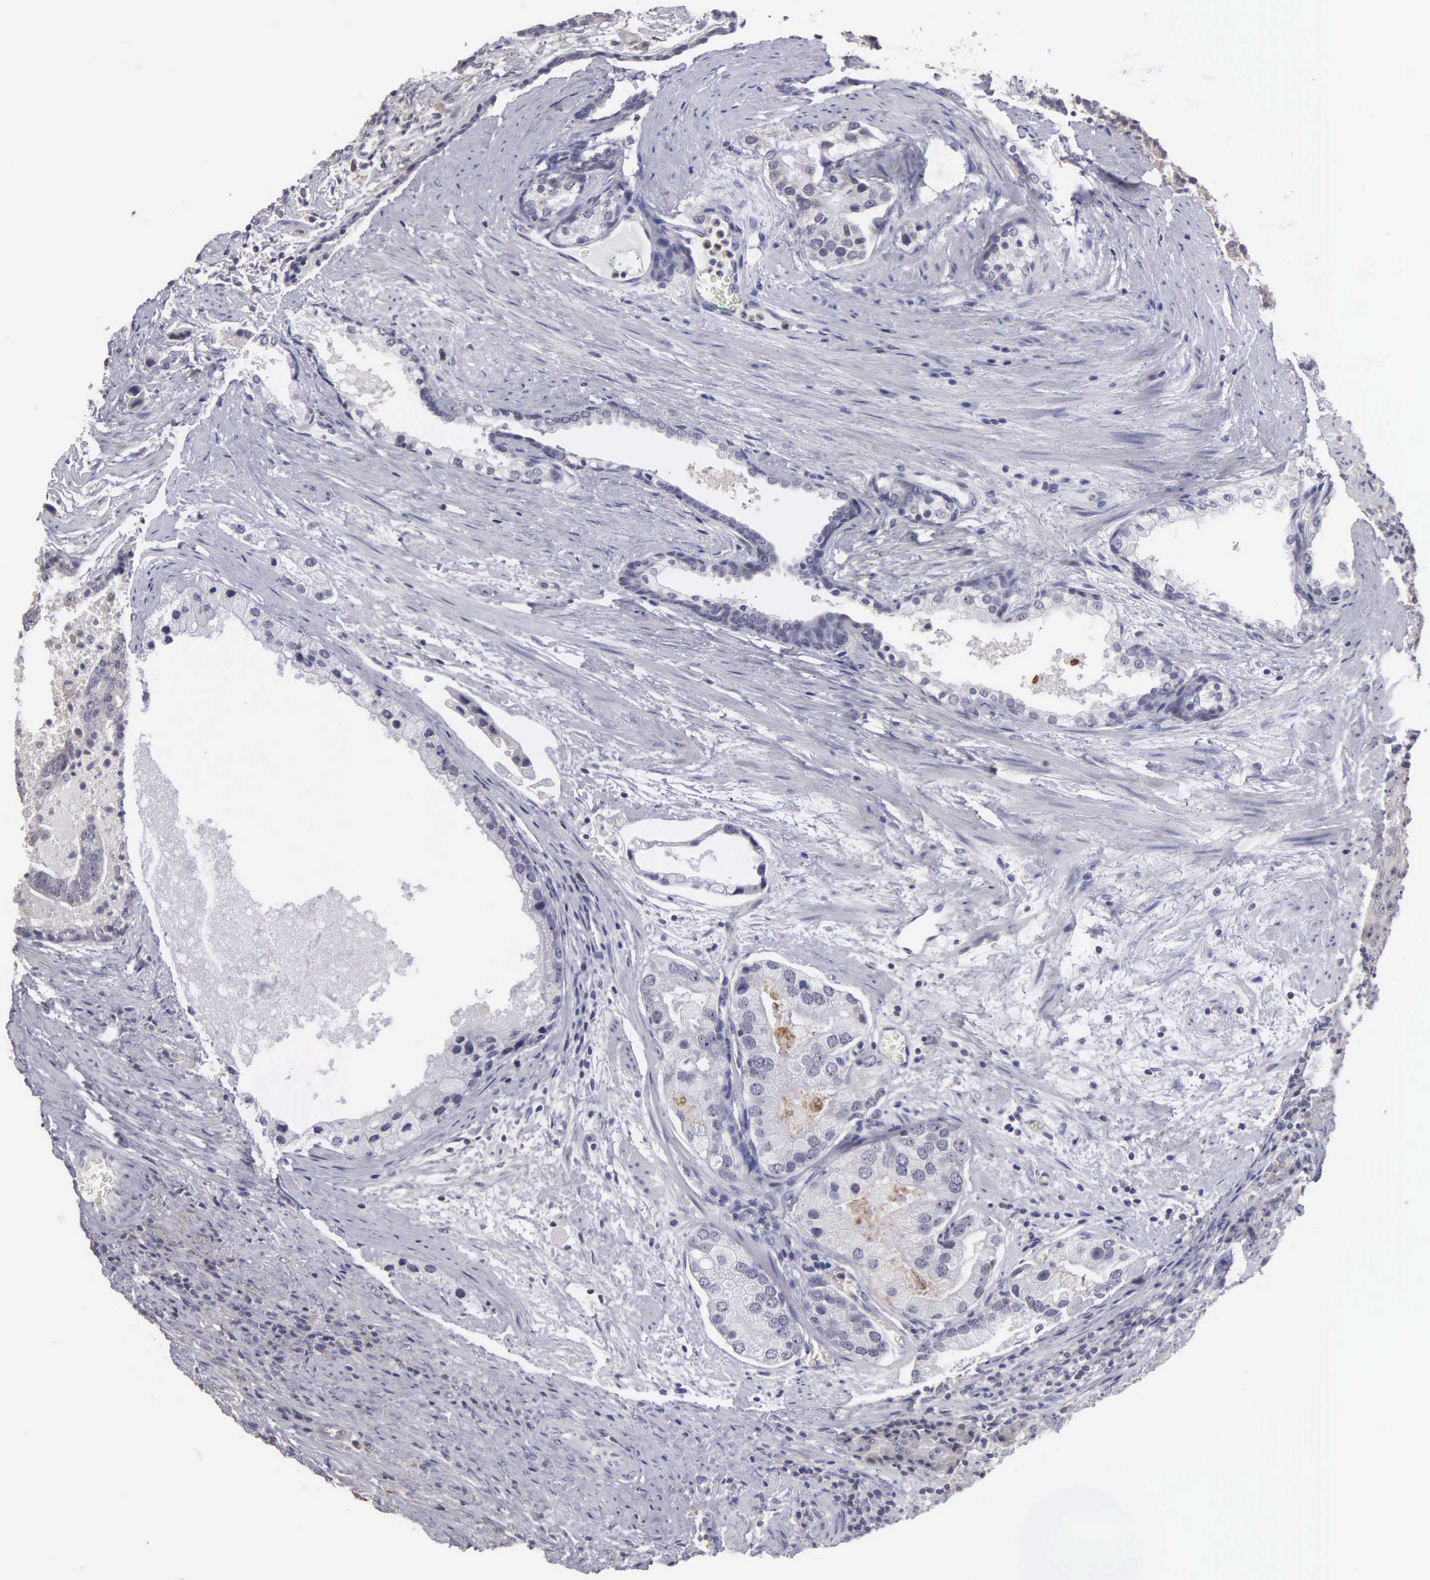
{"staining": {"intensity": "negative", "quantity": "none", "location": "none"}, "tissue": "prostate cancer", "cell_type": "Tumor cells", "image_type": "cancer", "snomed": [{"axis": "morphology", "description": "Adenocarcinoma, Medium grade"}, {"axis": "topography", "description": "Prostate"}], "caption": "A high-resolution histopathology image shows immunohistochemistry (IHC) staining of prostate medium-grade adenocarcinoma, which shows no significant staining in tumor cells.", "gene": "BRD1", "patient": {"sex": "male", "age": 70}}